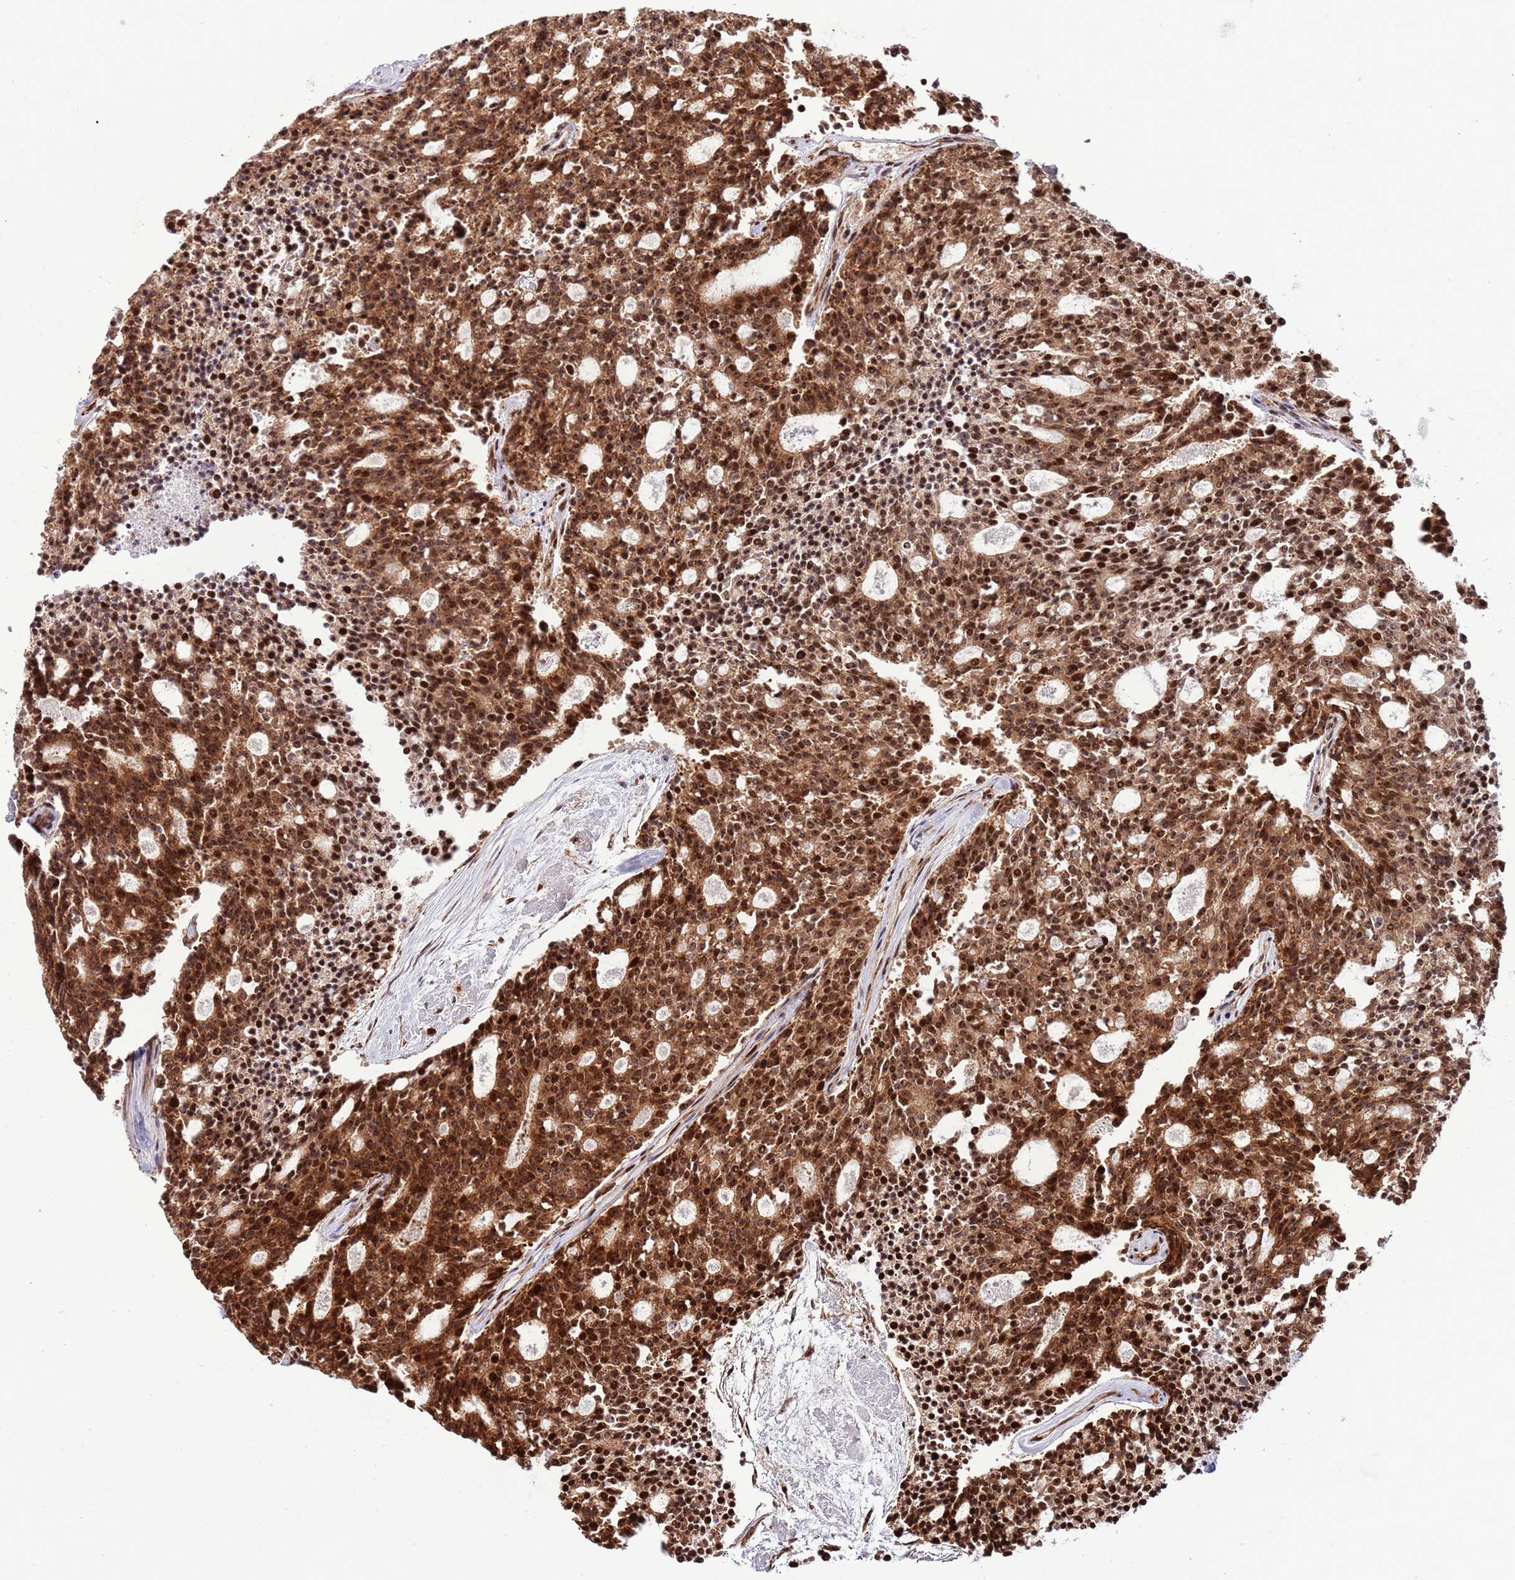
{"staining": {"intensity": "strong", "quantity": ">75%", "location": "cytoplasmic/membranous,nuclear"}, "tissue": "carcinoid", "cell_type": "Tumor cells", "image_type": "cancer", "snomed": [{"axis": "morphology", "description": "Carcinoid, malignant, NOS"}, {"axis": "topography", "description": "Pancreas"}], "caption": "DAB (3,3'-diaminobenzidine) immunohistochemical staining of carcinoid exhibits strong cytoplasmic/membranous and nuclear protein staining in about >75% of tumor cells.", "gene": "RIF1", "patient": {"sex": "female", "age": 54}}